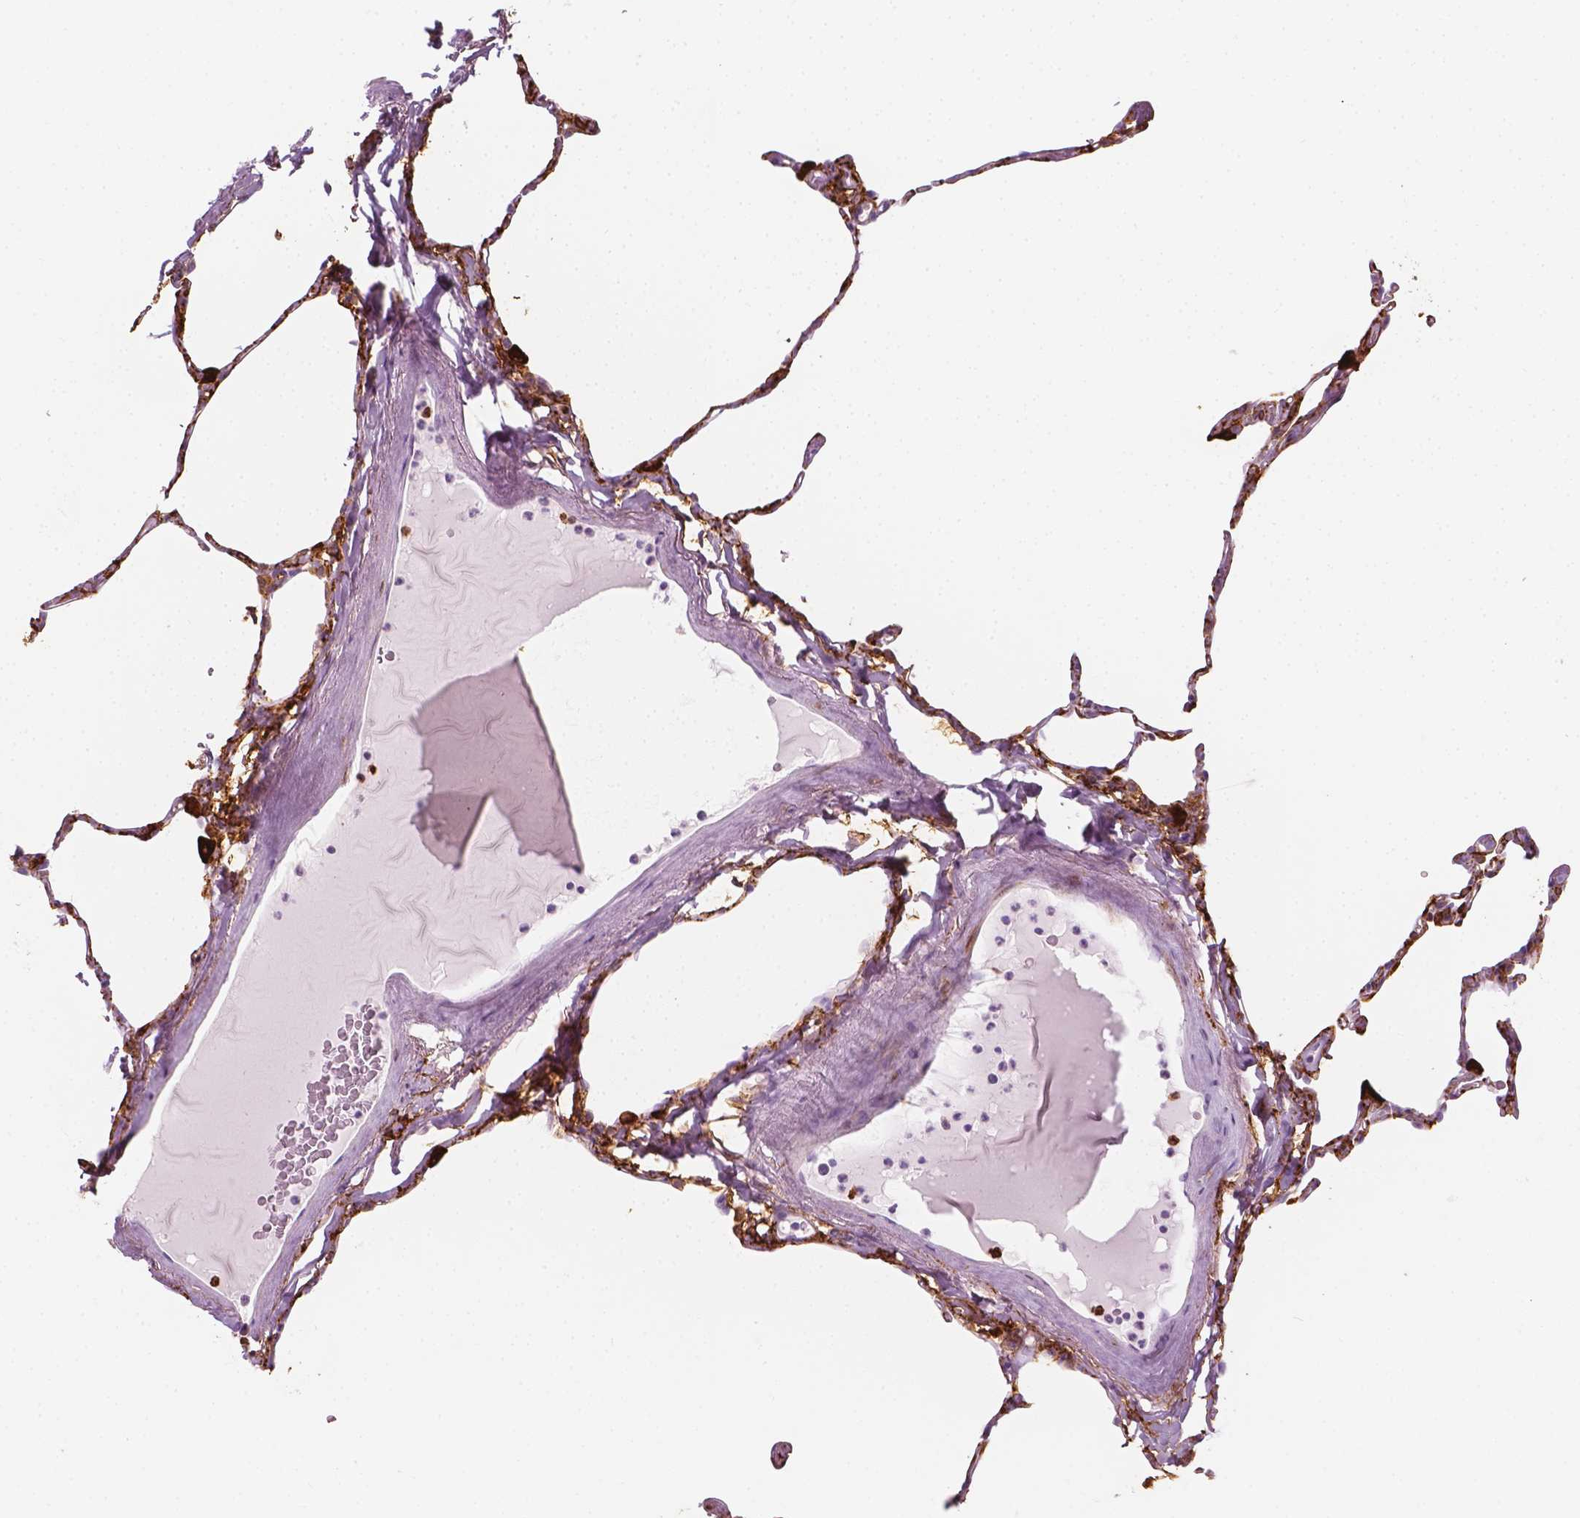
{"staining": {"intensity": "moderate", "quantity": ">75%", "location": "cytoplasmic/membranous"}, "tissue": "lung", "cell_type": "Alveolar cells", "image_type": "normal", "snomed": [{"axis": "morphology", "description": "Normal tissue, NOS"}, {"axis": "topography", "description": "Lung"}], "caption": "Brown immunohistochemical staining in benign human lung shows moderate cytoplasmic/membranous positivity in about >75% of alveolar cells. (IHC, brightfield microscopy, high magnification).", "gene": "CES1", "patient": {"sex": "male", "age": 65}}